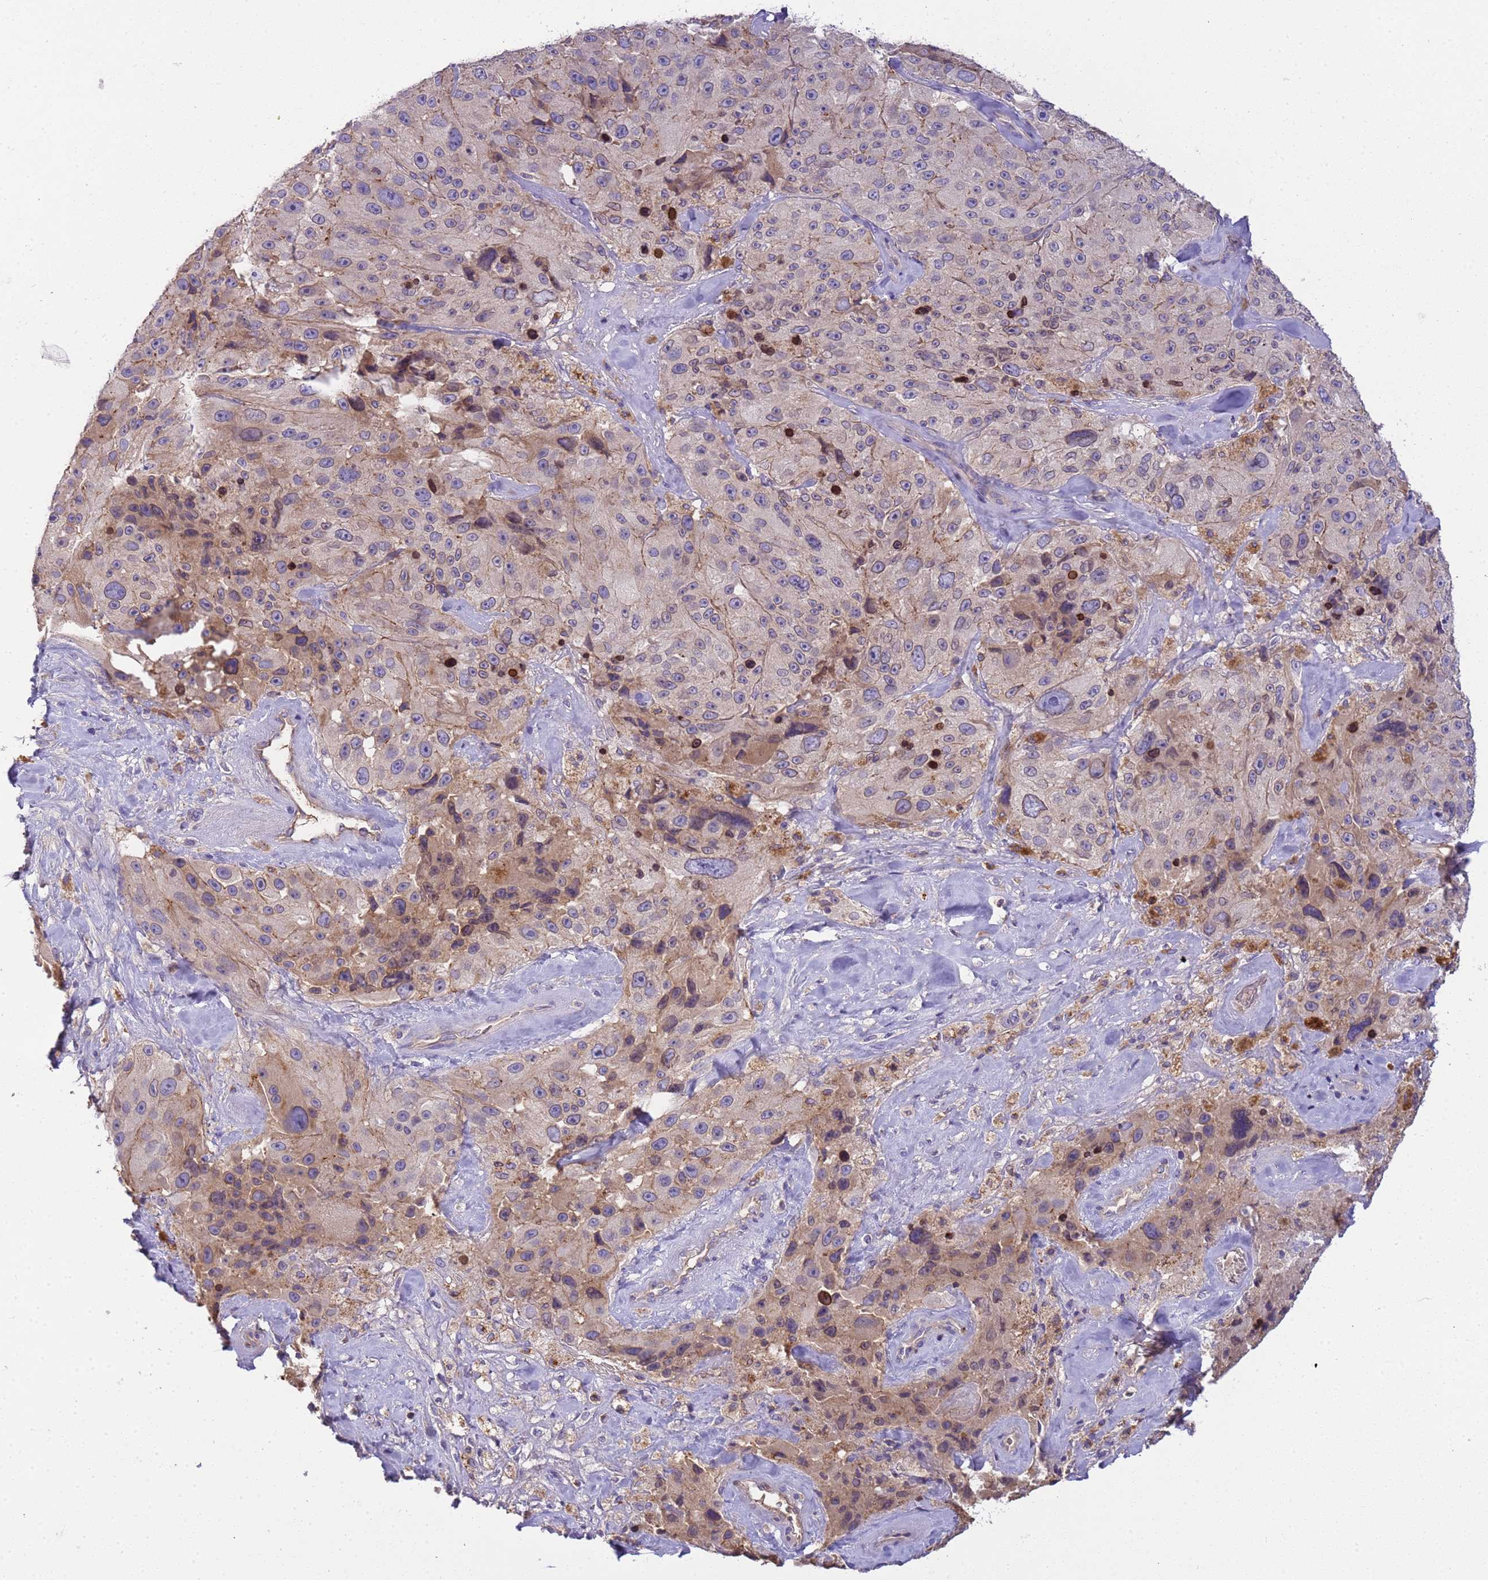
{"staining": {"intensity": "moderate", "quantity": "<25%", "location": "nuclear"}, "tissue": "melanoma", "cell_type": "Tumor cells", "image_type": "cancer", "snomed": [{"axis": "morphology", "description": "Malignant melanoma, Metastatic site"}, {"axis": "topography", "description": "Lymph node"}], "caption": "The micrograph displays staining of malignant melanoma (metastatic site), revealing moderate nuclear protein positivity (brown color) within tumor cells.", "gene": "PLCXD3", "patient": {"sex": "male", "age": 62}}